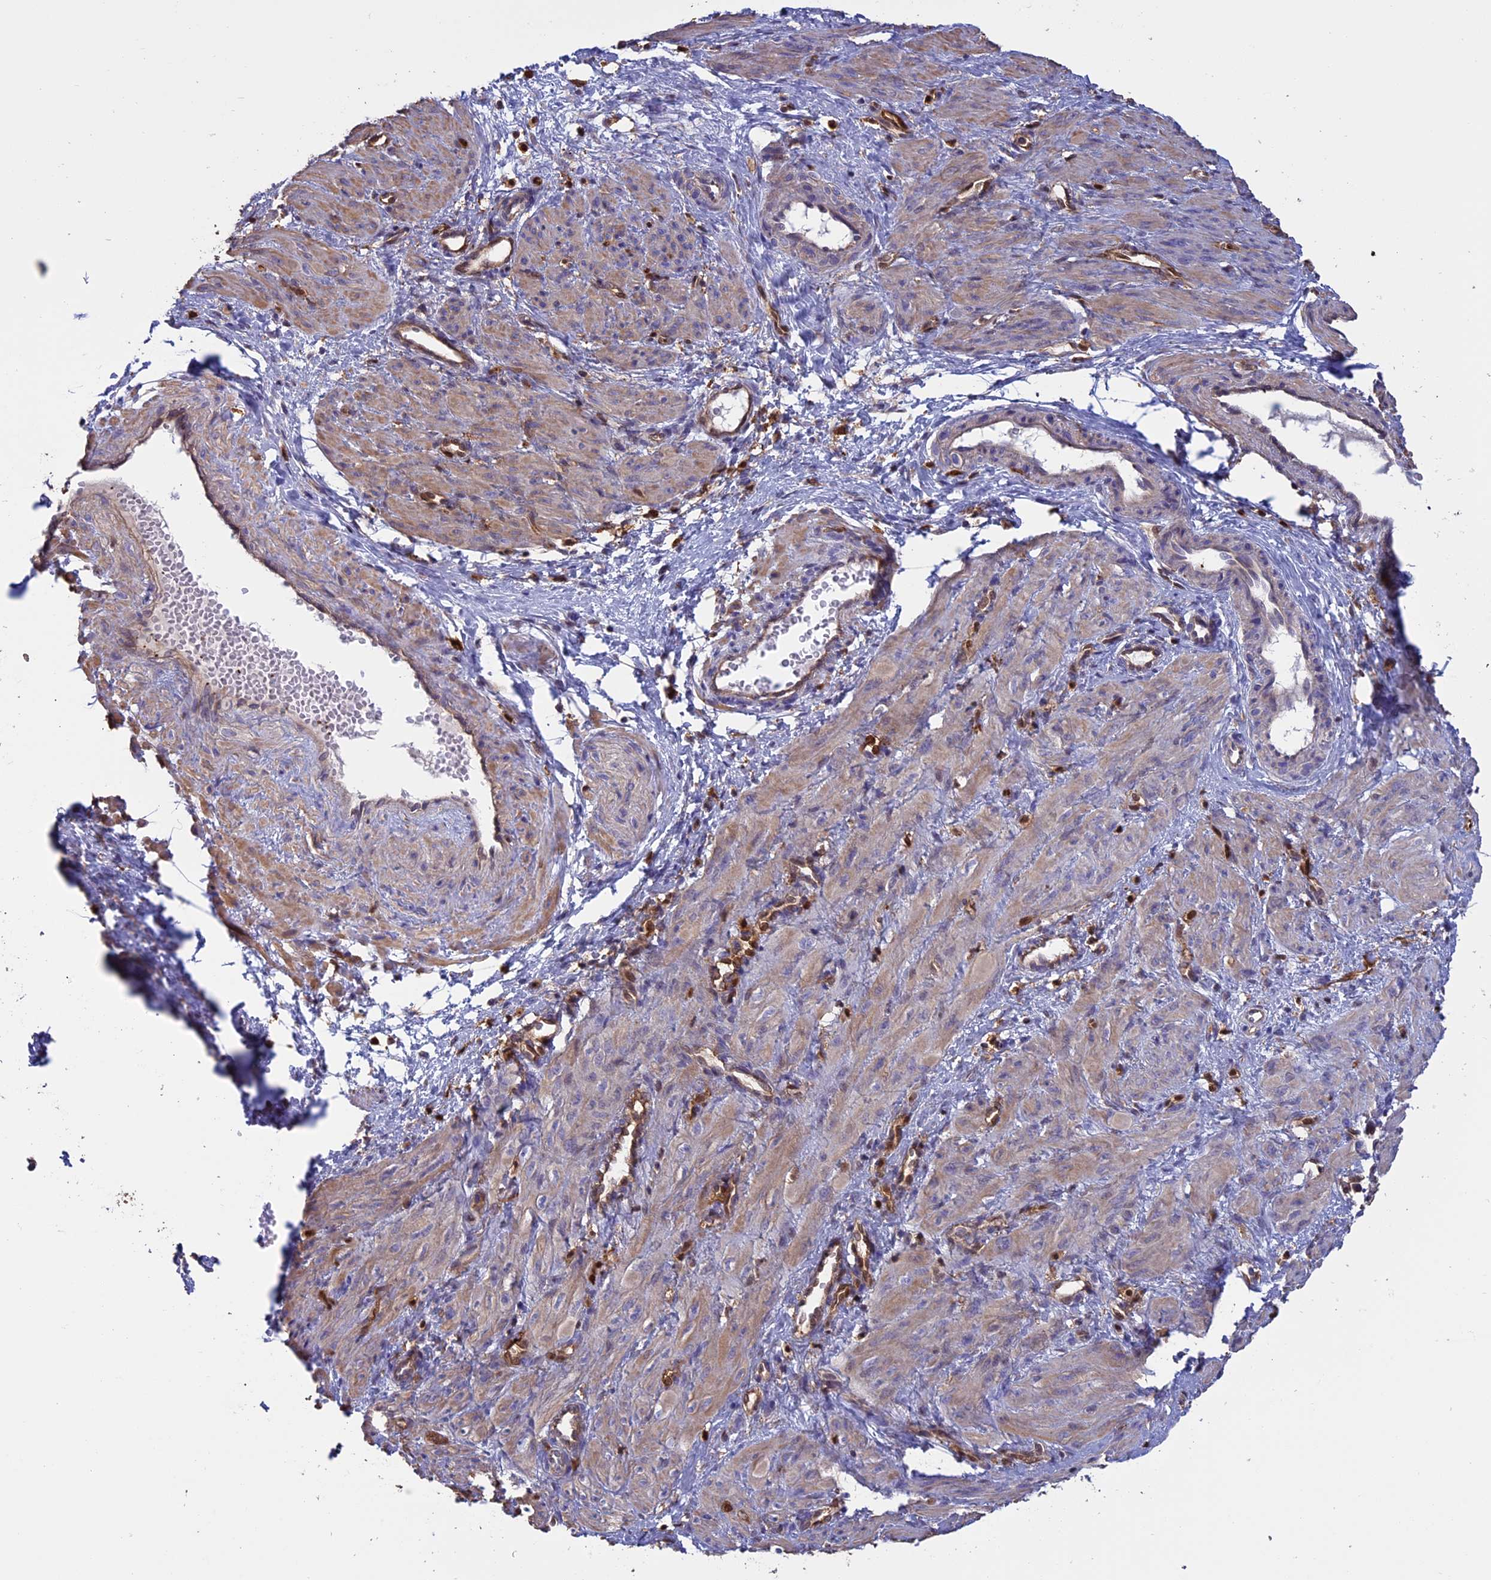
{"staining": {"intensity": "moderate", "quantity": ">75%", "location": "cytoplasmic/membranous"}, "tissue": "smooth muscle", "cell_type": "Smooth muscle cells", "image_type": "normal", "snomed": [{"axis": "morphology", "description": "Normal tissue, NOS"}, {"axis": "topography", "description": "Endometrium"}], "caption": "Protein analysis of unremarkable smooth muscle exhibits moderate cytoplasmic/membranous staining in about >75% of smooth muscle cells.", "gene": "ARHGAP18", "patient": {"sex": "female", "age": 33}}